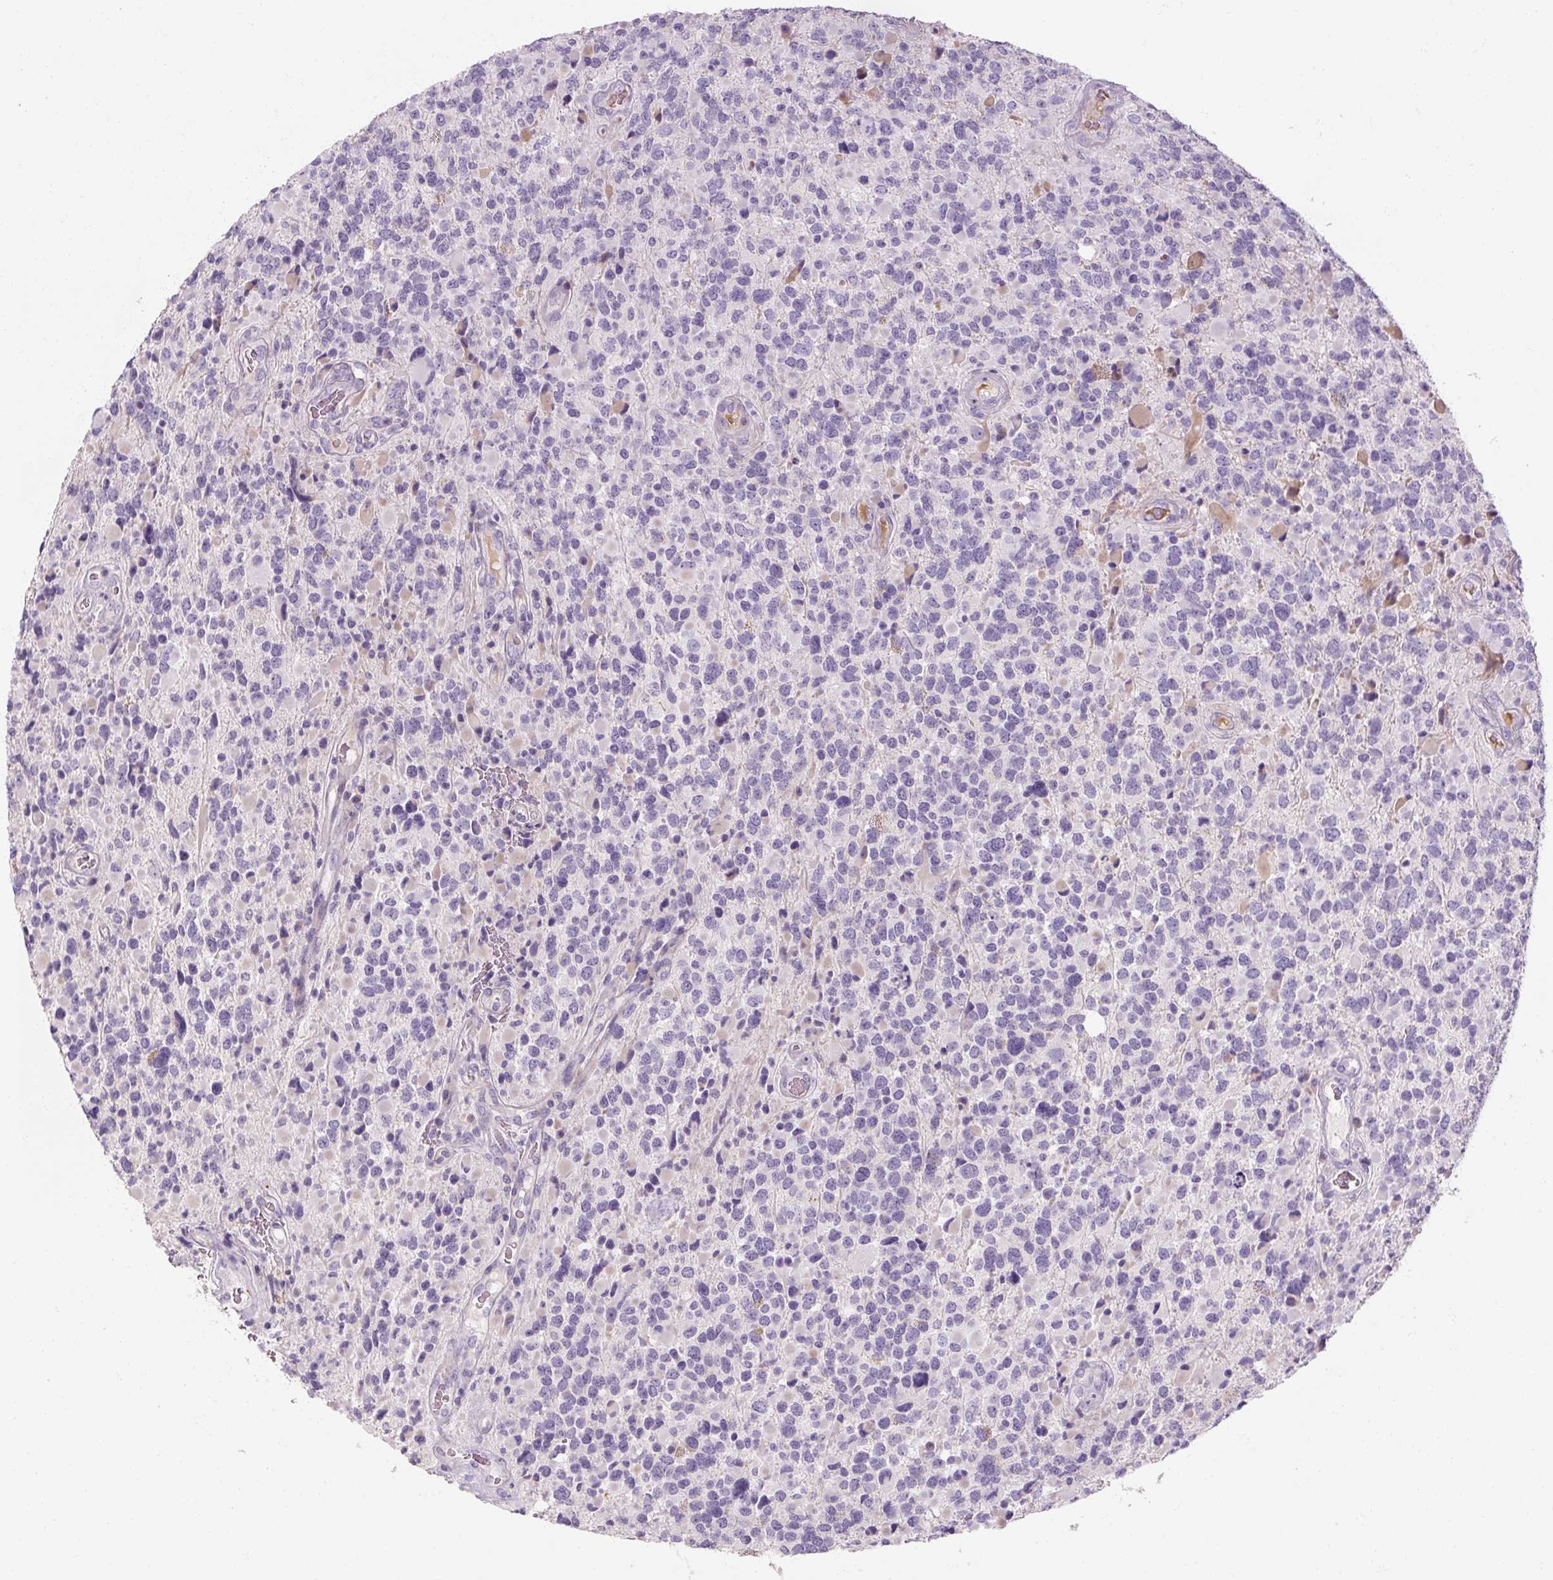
{"staining": {"intensity": "negative", "quantity": "none", "location": "none"}, "tissue": "glioma", "cell_type": "Tumor cells", "image_type": "cancer", "snomed": [{"axis": "morphology", "description": "Glioma, malignant, High grade"}, {"axis": "topography", "description": "Brain"}], "caption": "The photomicrograph reveals no staining of tumor cells in glioma.", "gene": "NFE2L3", "patient": {"sex": "female", "age": 40}}